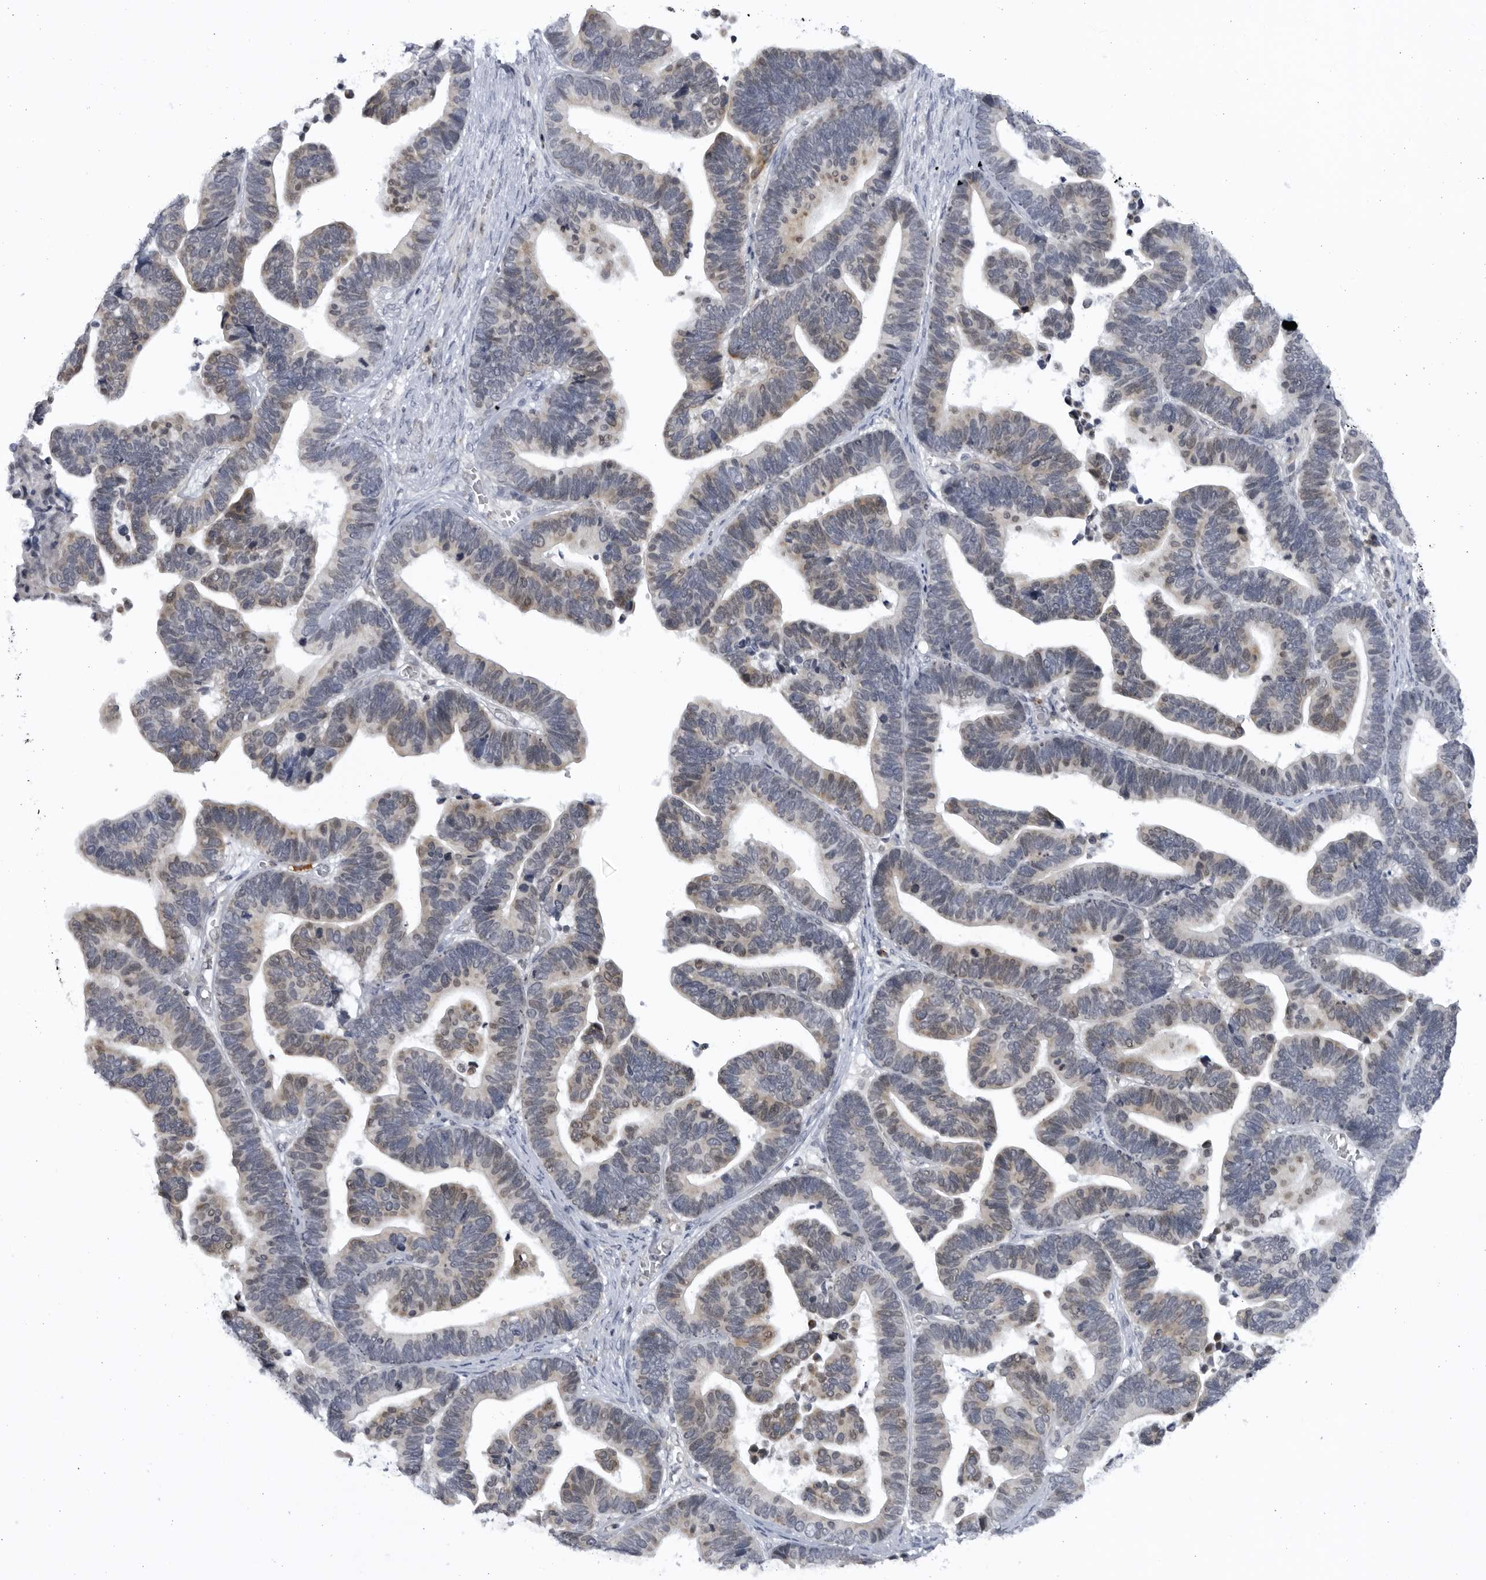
{"staining": {"intensity": "weak", "quantity": "<25%", "location": "cytoplasmic/membranous"}, "tissue": "ovarian cancer", "cell_type": "Tumor cells", "image_type": "cancer", "snomed": [{"axis": "morphology", "description": "Cystadenocarcinoma, serous, NOS"}, {"axis": "topography", "description": "Ovary"}], "caption": "The micrograph shows no staining of tumor cells in ovarian cancer. (Stains: DAB immunohistochemistry with hematoxylin counter stain, Microscopy: brightfield microscopy at high magnification).", "gene": "SLC25A22", "patient": {"sex": "female", "age": 56}}